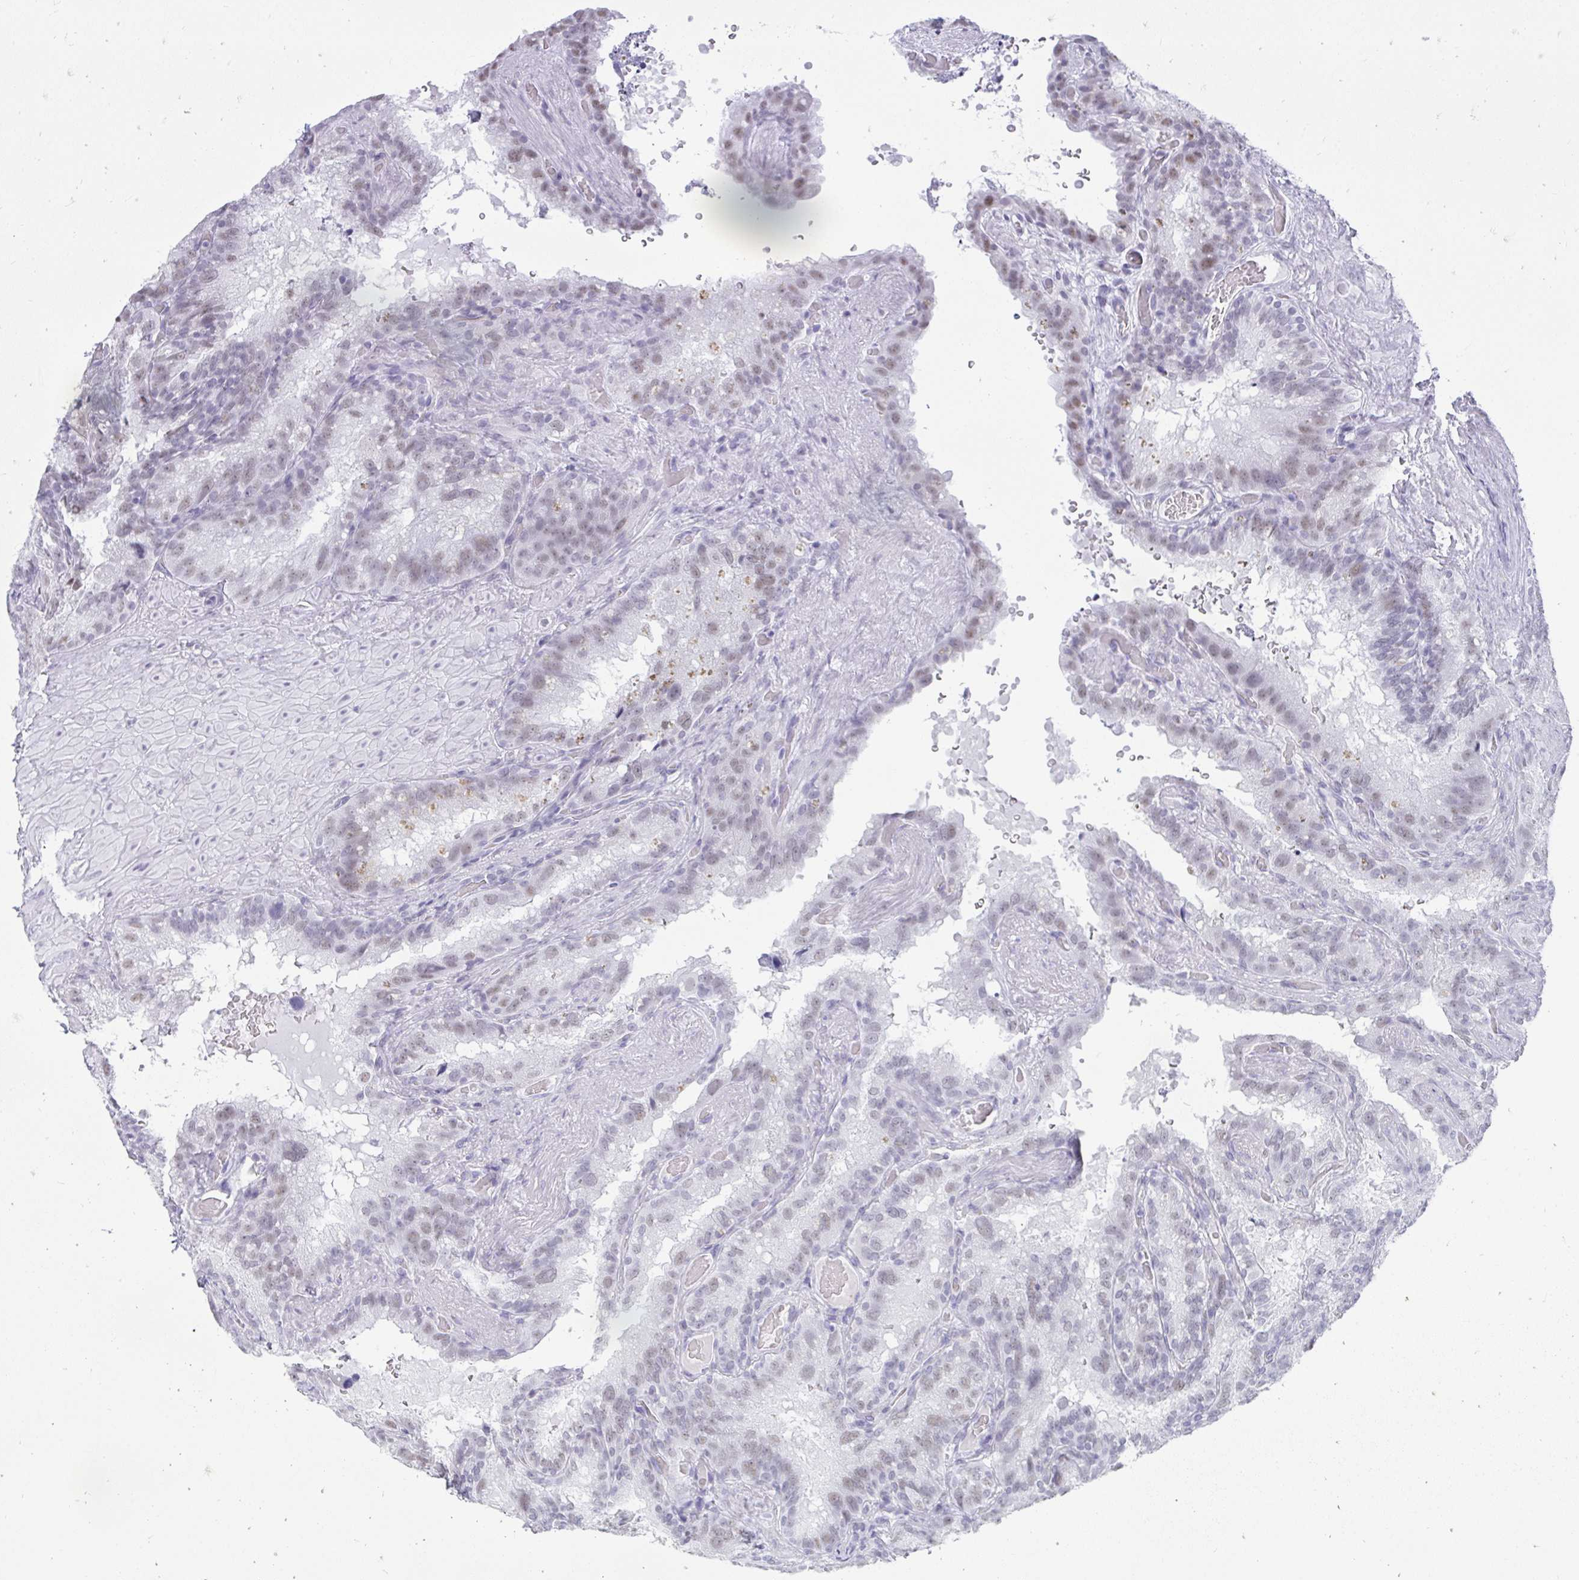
{"staining": {"intensity": "weak", "quantity": "<25%", "location": "nuclear"}, "tissue": "seminal vesicle", "cell_type": "Glandular cells", "image_type": "normal", "snomed": [{"axis": "morphology", "description": "Normal tissue, NOS"}, {"axis": "topography", "description": "Seminal veicle"}], "caption": "Micrograph shows no significant protein positivity in glandular cells of normal seminal vesicle. (Stains: DAB immunohistochemistry with hematoxylin counter stain, Microscopy: brightfield microscopy at high magnification).", "gene": "PLA2G1B", "patient": {"sex": "male", "age": 60}}